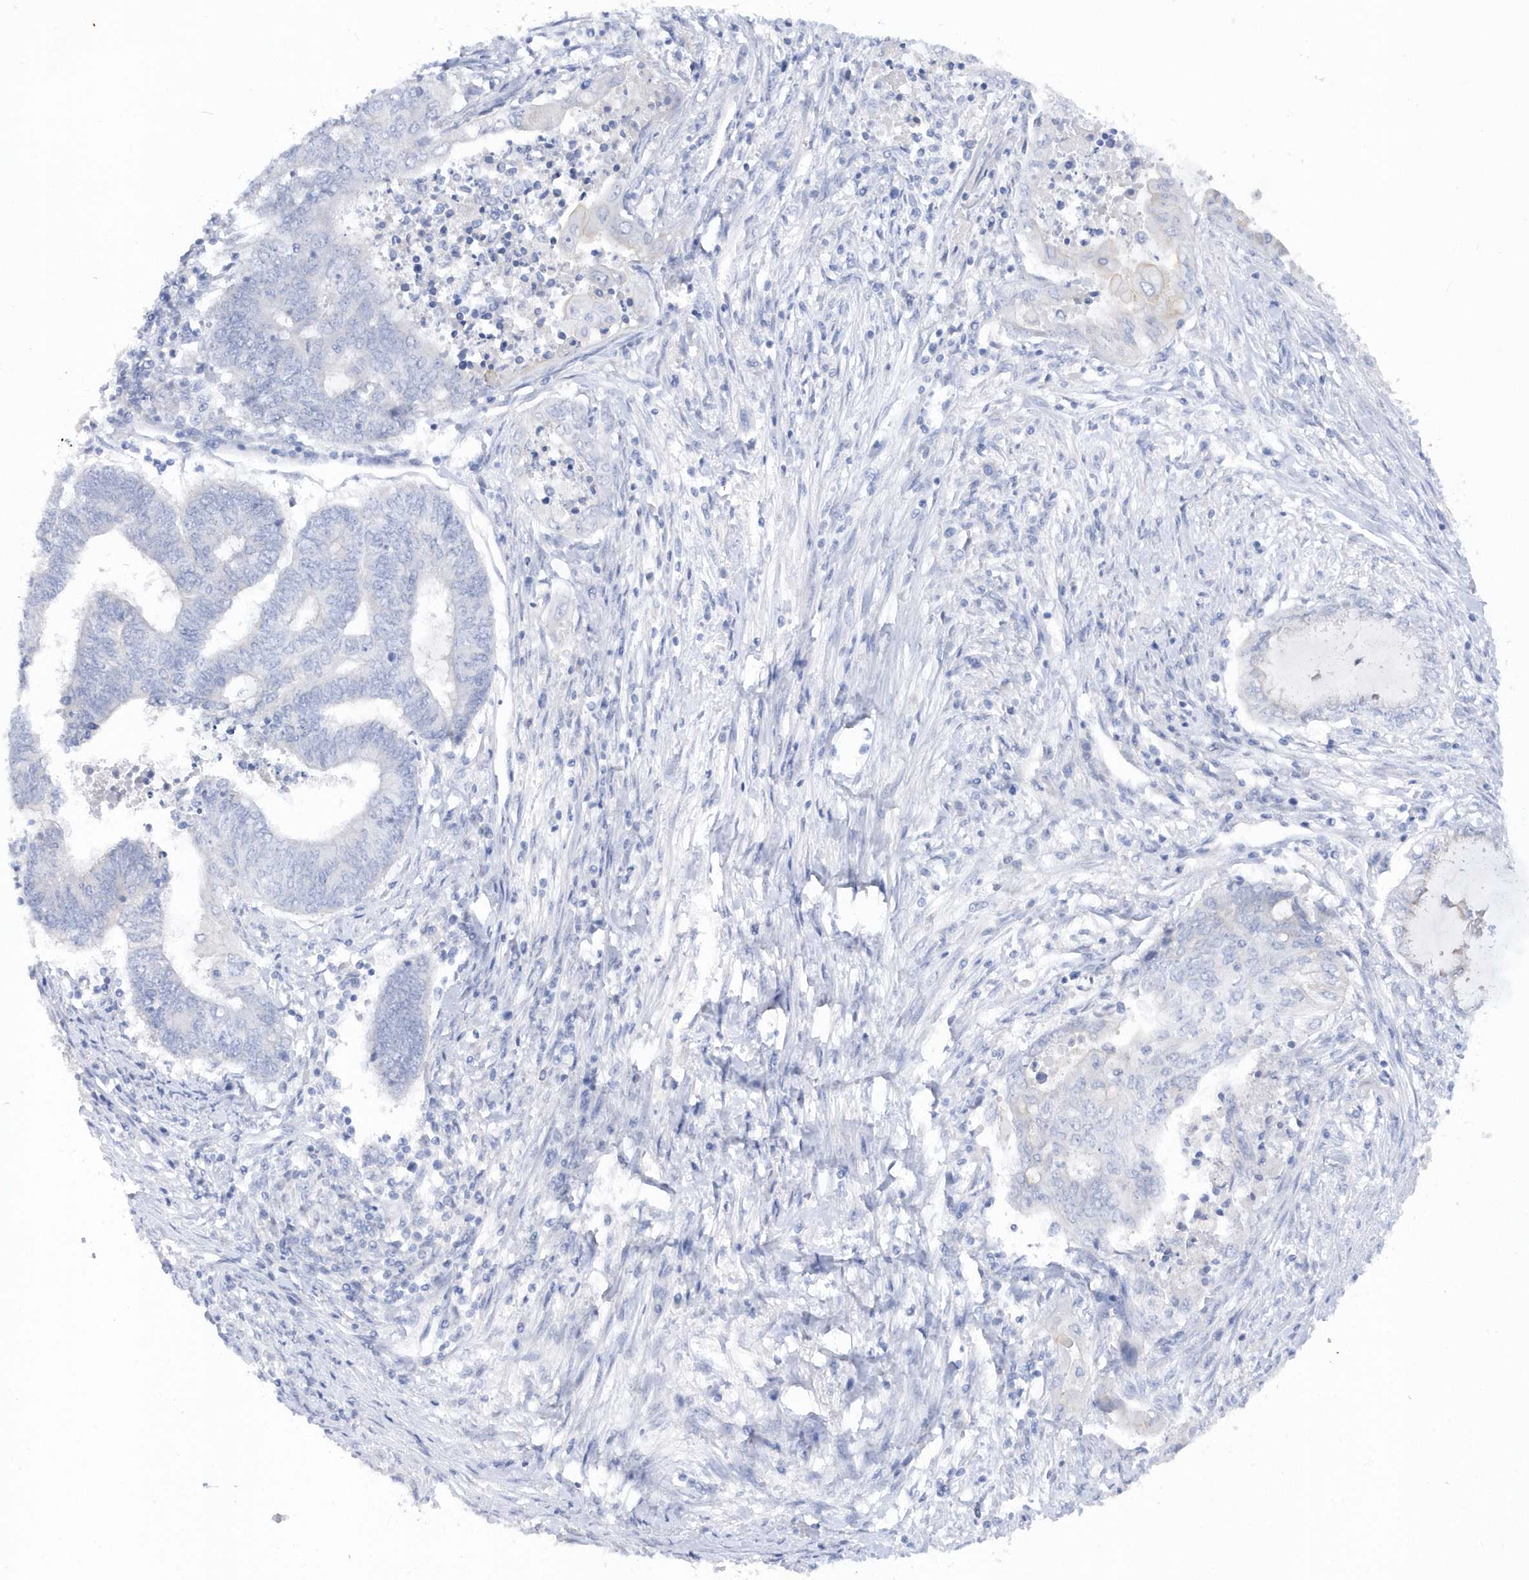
{"staining": {"intensity": "negative", "quantity": "none", "location": "none"}, "tissue": "endometrial cancer", "cell_type": "Tumor cells", "image_type": "cancer", "snomed": [{"axis": "morphology", "description": "Adenocarcinoma, NOS"}, {"axis": "topography", "description": "Uterus"}, {"axis": "topography", "description": "Endometrium"}], "caption": "Immunohistochemistry (IHC) photomicrograph of human adenocarcinoma (endometrial) stained for a protein (brown), which shows no staining in tumor cells.", "gene": "RPE", "patient": {"sex": "female", "age": 70}}